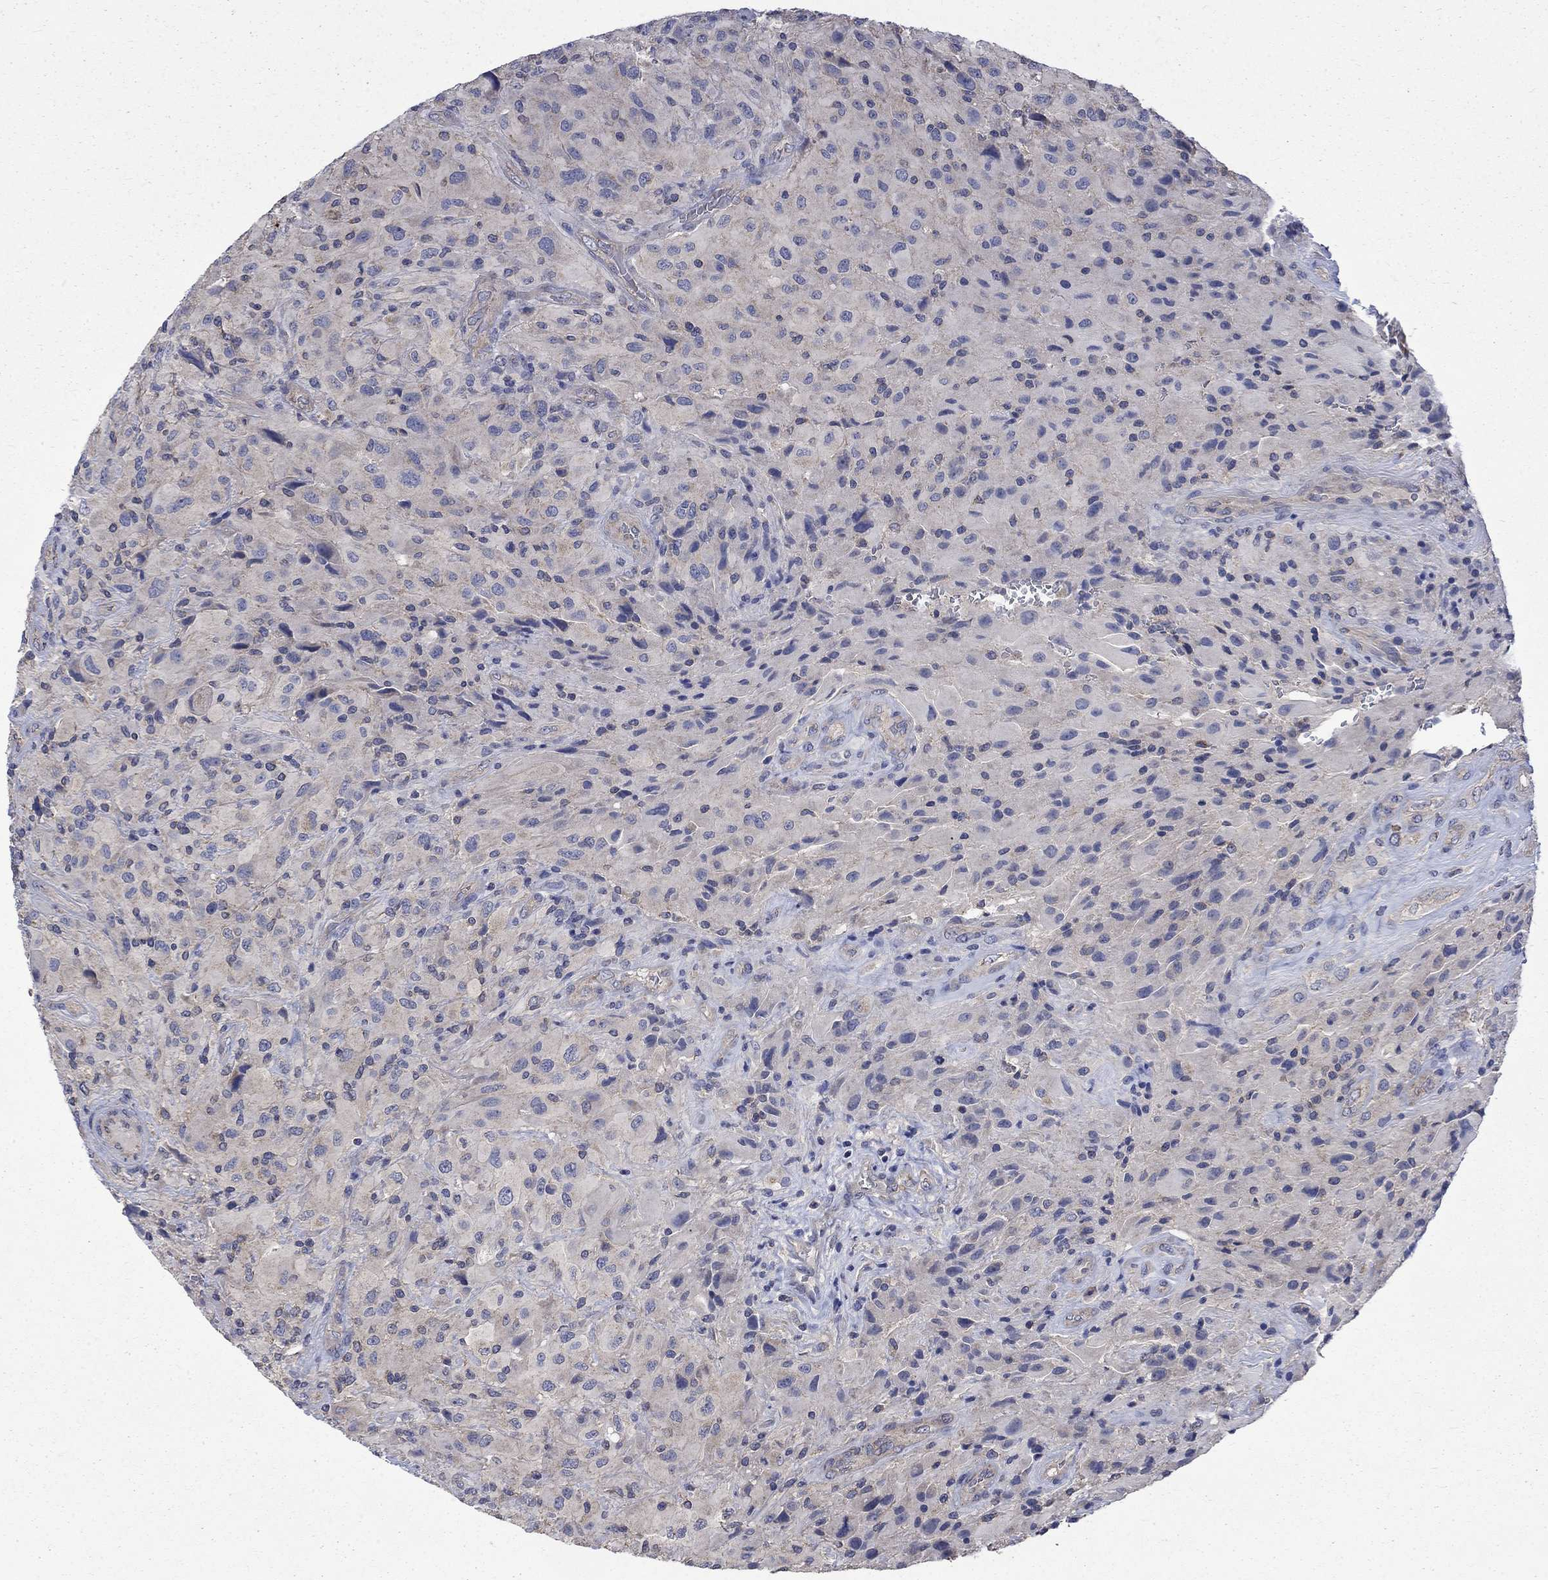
{"staining": {"intensity": "negative", "quantity": "none", "location": "none"}, "tissue": "glioma", "cell_type": "Tumor cells", "image_type": "cancer", "snomed": [{"axis": "morphology", "description": "Glioma, malignant, High grade"}, {"axis": "topography", "description": "Cerebral cortex"}], "caption": "Glioma was stained to show a protein in brown. There is no significant staining in tumor cells. Nuclei are stained in blue.", "gene": "HSPA12A", "patient": {"sex": "male", "age": 35}}